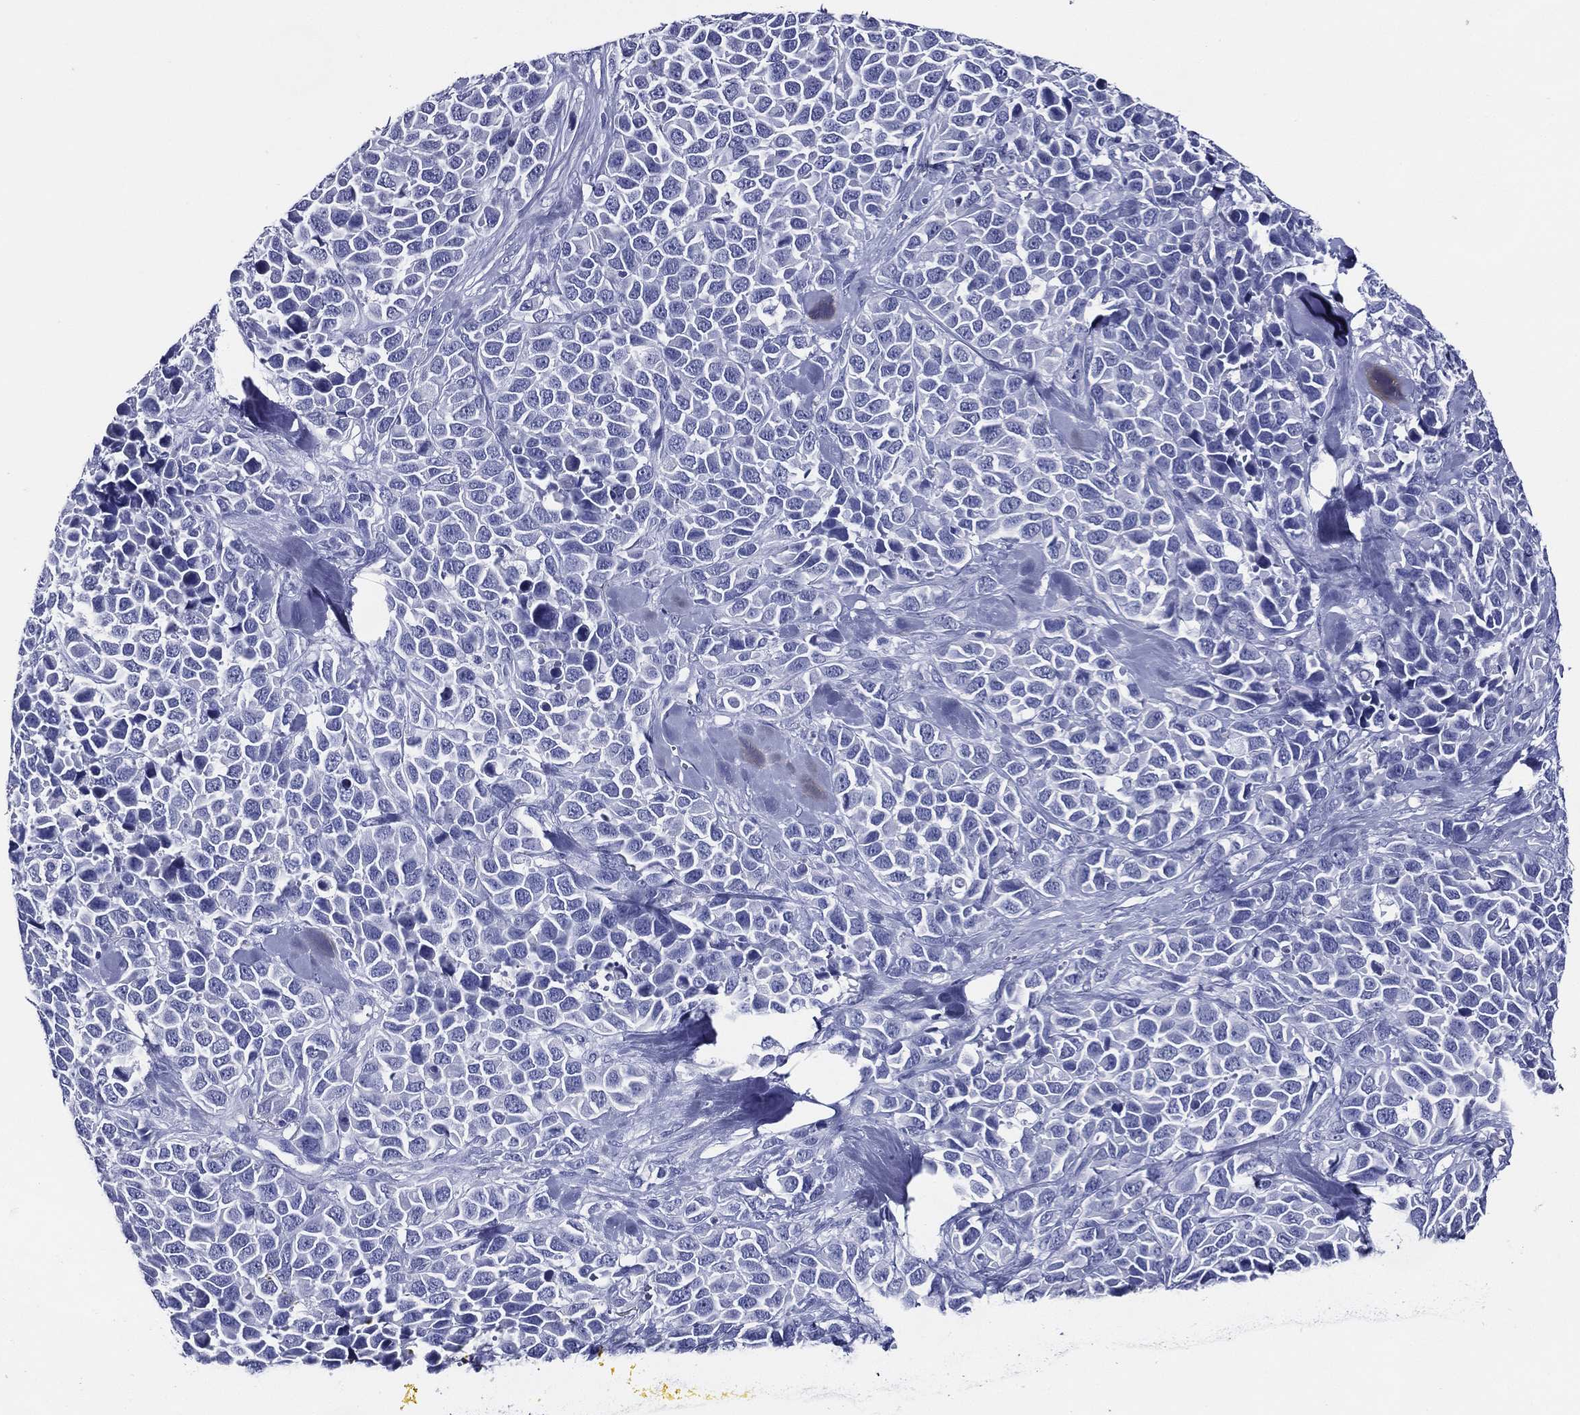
{"staining": {"intensity": "negative", "quantity": "none", "location": "none"}, "tissue": "melanoma", "cell_type": "Tumor cells", "image_type": "cancer", "snomed": [{"axis": "morphology", "description": "Malignant melanoma, Metastatic site"}, {"axis": "topography", "description": "Skin"}], "caption": "An image of malignant melanoma (metastatic site) stained for a protein displays no brown staining in tumor cells.", "gene": "ACE2", "patient": {"sex": "male", "age": 84}}